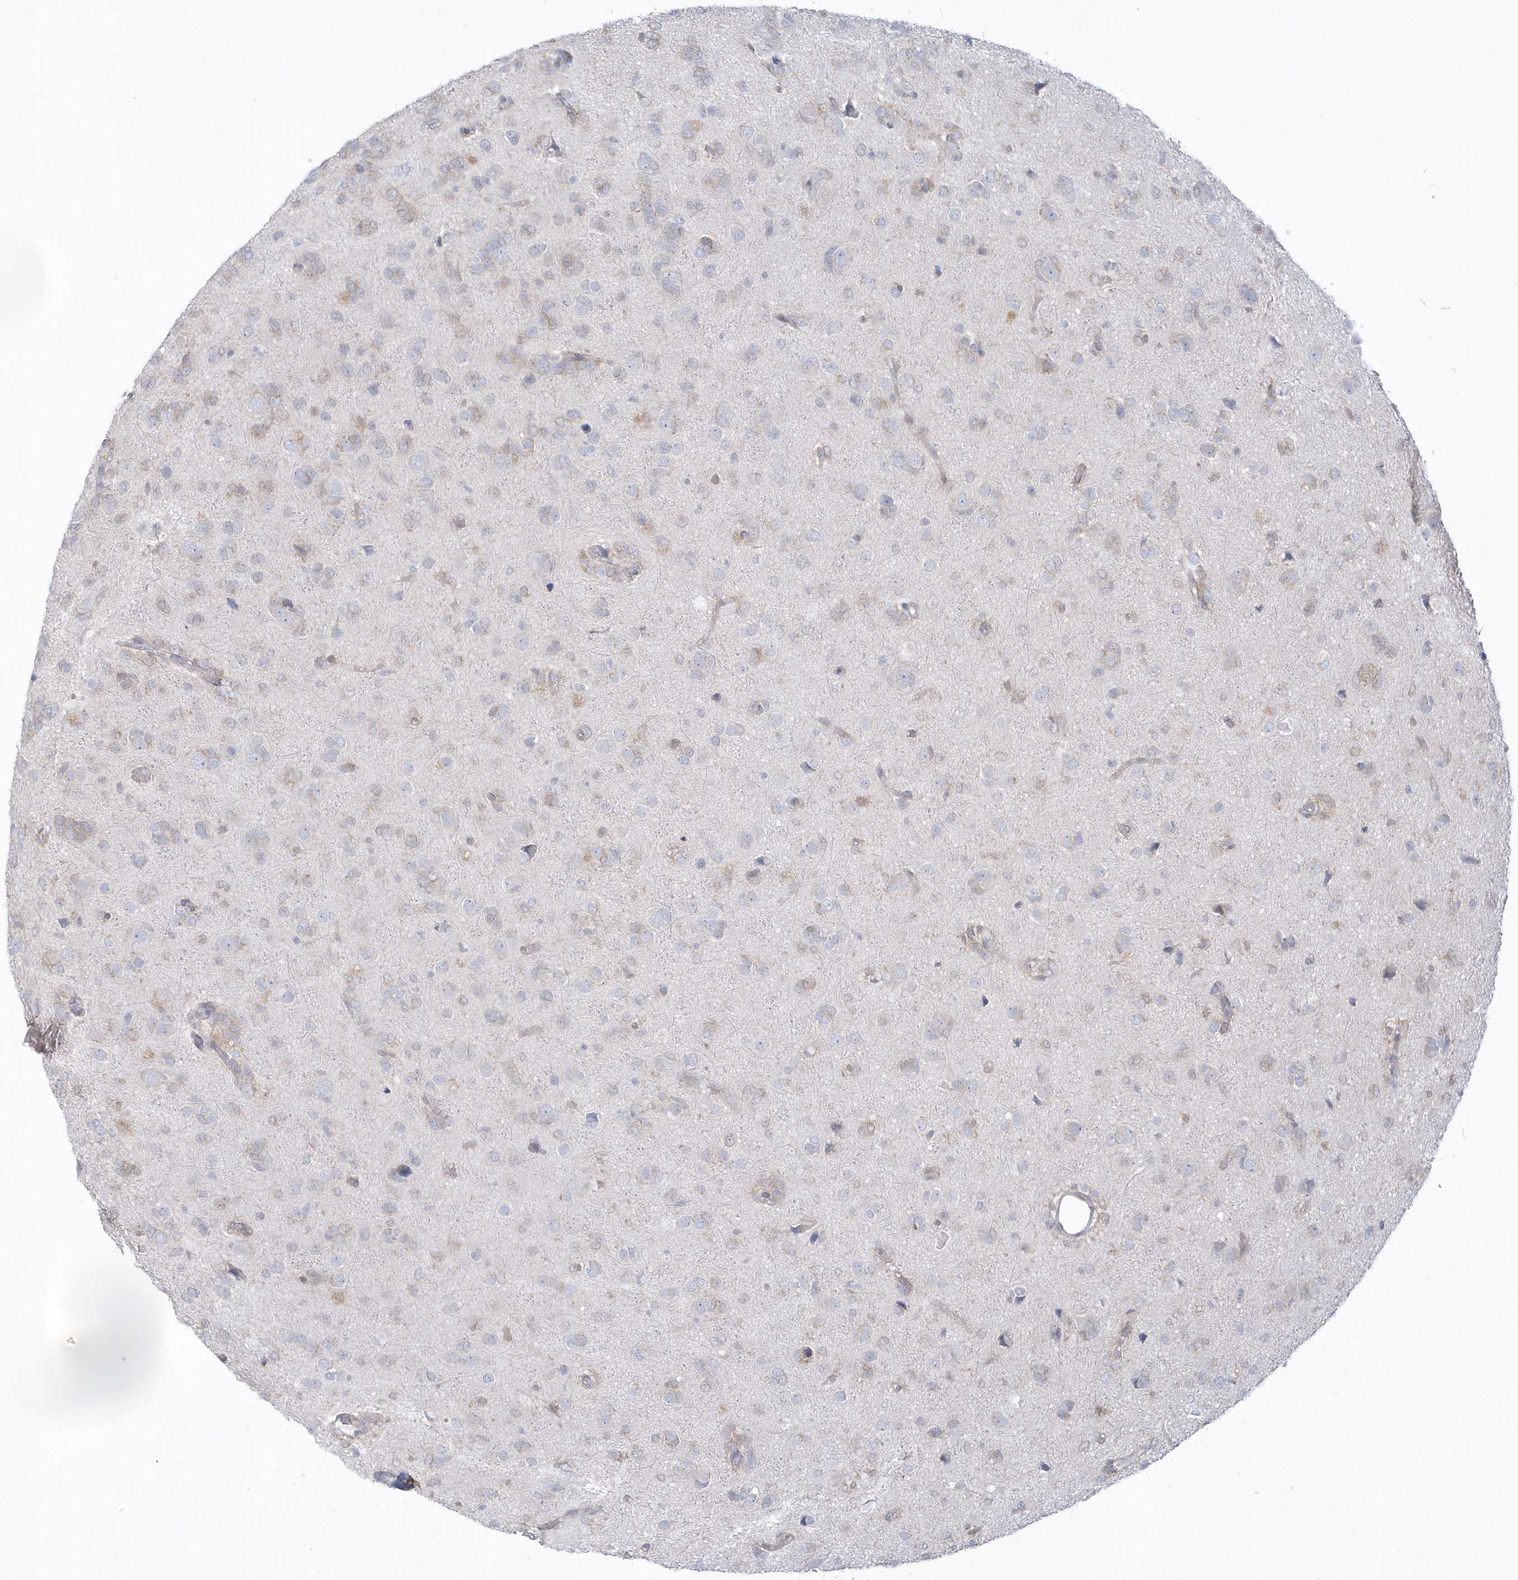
{"staining": {"intensity": "negative", "quantity": "none", "location": "none"}, "tissue": "glioma", "cell_type": "Tumor cells", "image_type": "cancer", "snomed": [{"axis": "morphology", "description": "Glioma, malignant, High grade"}, {"axis": "topography", "description": "Brain"}], "caption": "Histopathology image shows no protein staining in tumor cells of glioma tissue.", "gene": "PCBD1", "patient": {"sex": "female", "age": 59}}